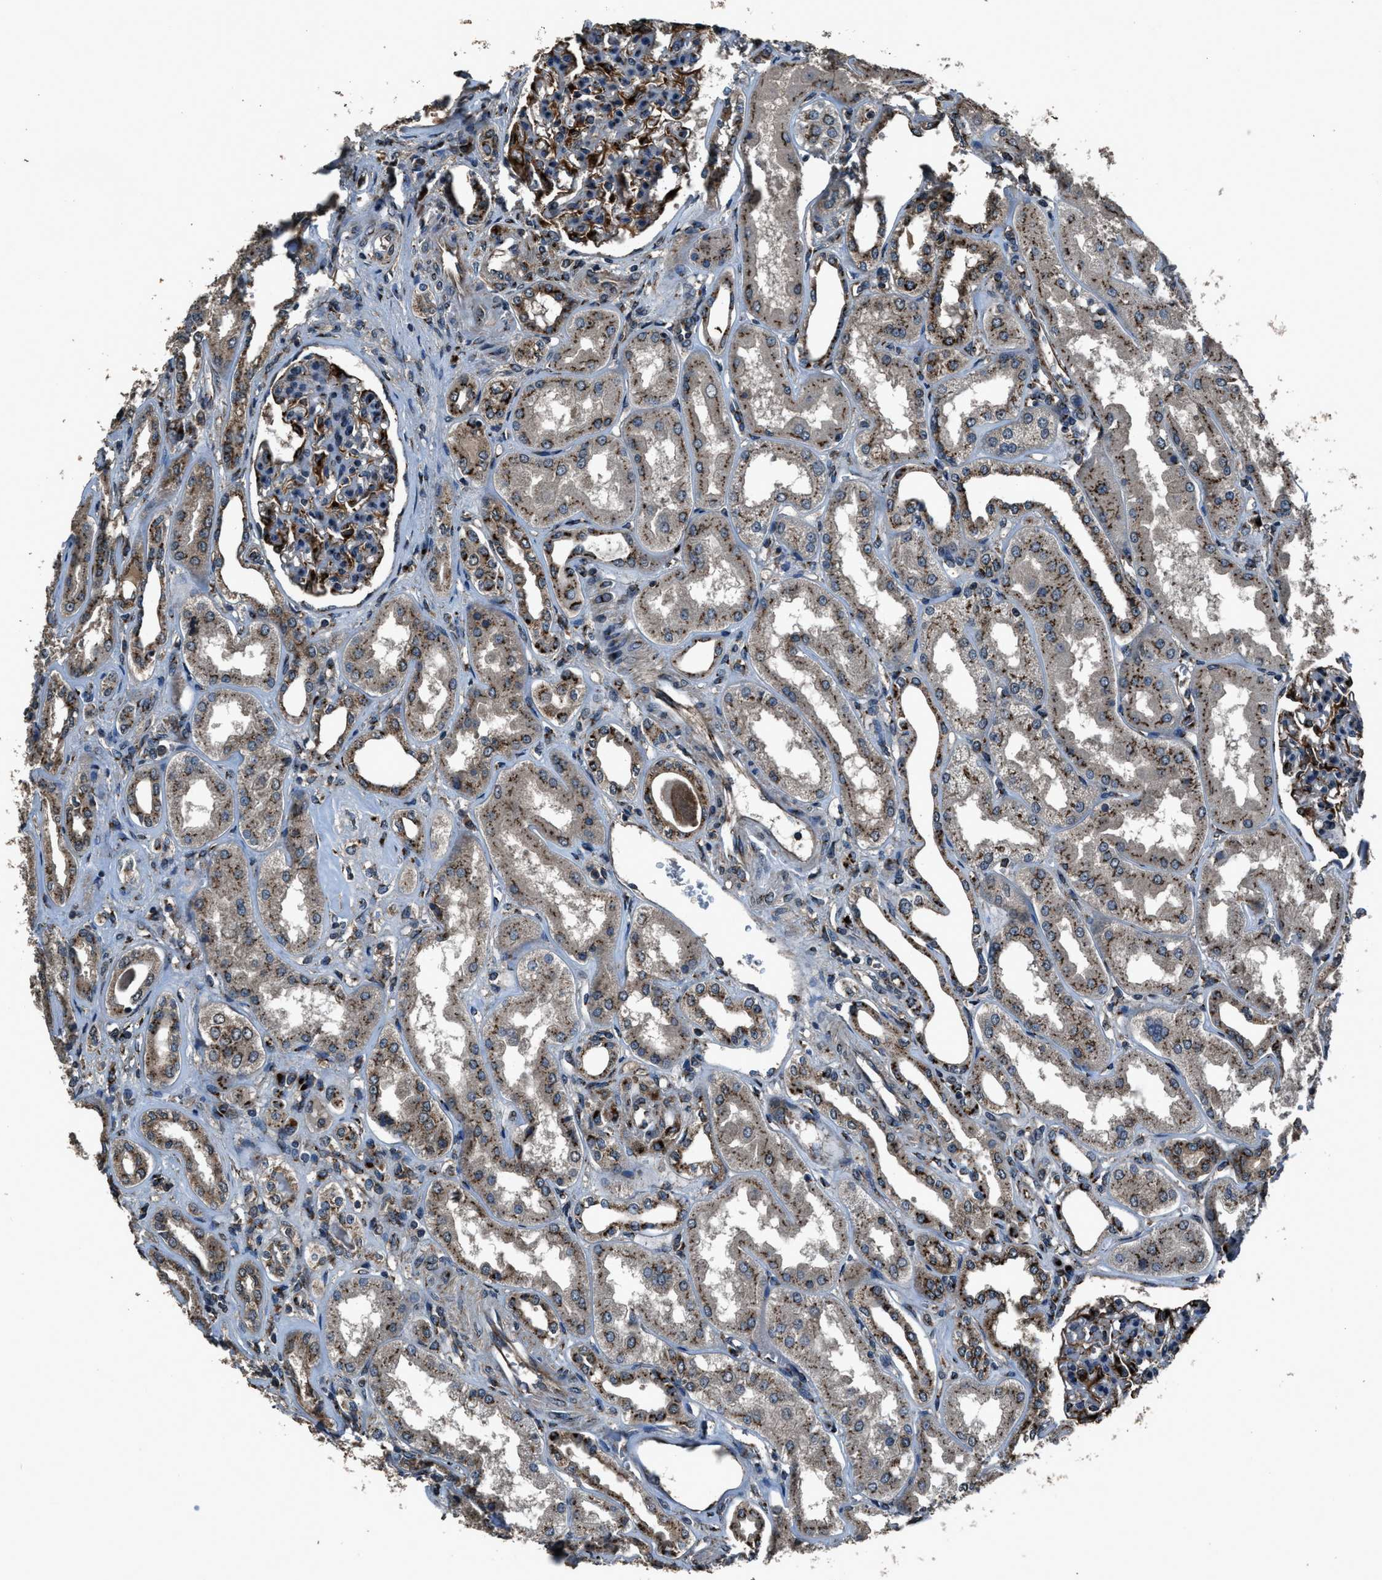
{"staining": {"intensity": "strong", "quantity": ">75%", "location": "cytoplasmic/membranous"}, "tissue": "kidney", "cell_type": "Cells in glomeruli", "image_type": "normal", "snomed": [{"axis": "morphology", "description": "Normal tissue, NOS"}, {"axis": "topography", "description": "Kidney"}], "caption": "Brown immunohistochemical staining in unremarkable human kidney displays strong cytoplasmic/membranous staining in about >75% of cells in glomeruli.", "gene": "SLC38A10", "patient": {"sex": "female", "age": 56}}